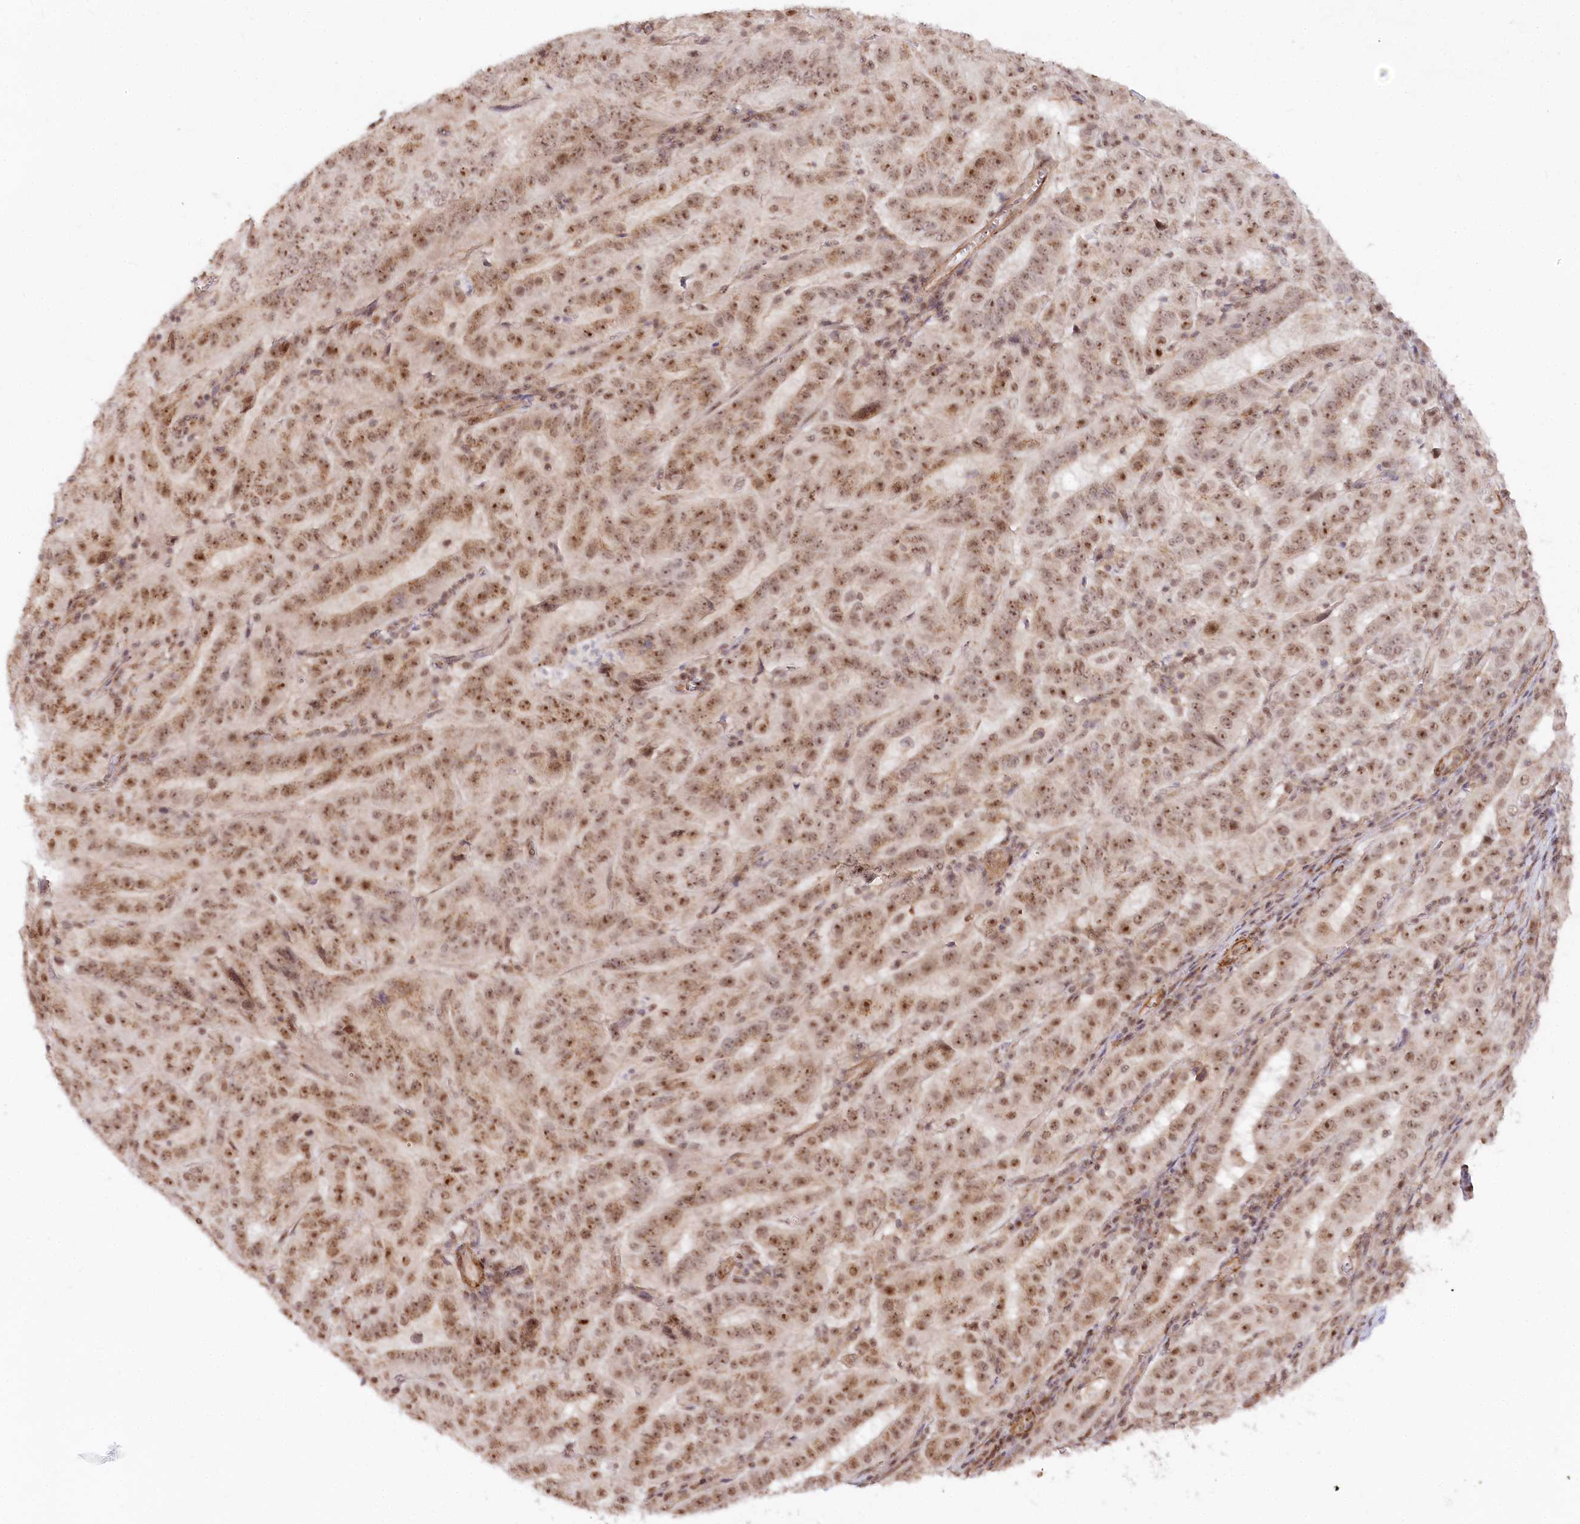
{"staining": {"intensity": "moderate", "quantity": ">75%", "location": "nuclear"}, "tissue": "pancreatic cancer", "cell_type": "Tumor cells", "image_type": "cancer", "snomed": [{"axis": "morphology", "description": "Adenocarcinoma, NOS"}, {"axis": "topography", "description": "Pancreas"}], "caption": "Immunohistochemistry (IHC) (DAB) staining of pancreatic adenocarcinoma shows moderate nuclear protein positivity in approximately >75% of tumor cells.", "gene": "GNL3L", "patient": {"sex": "male", "age": 63}}